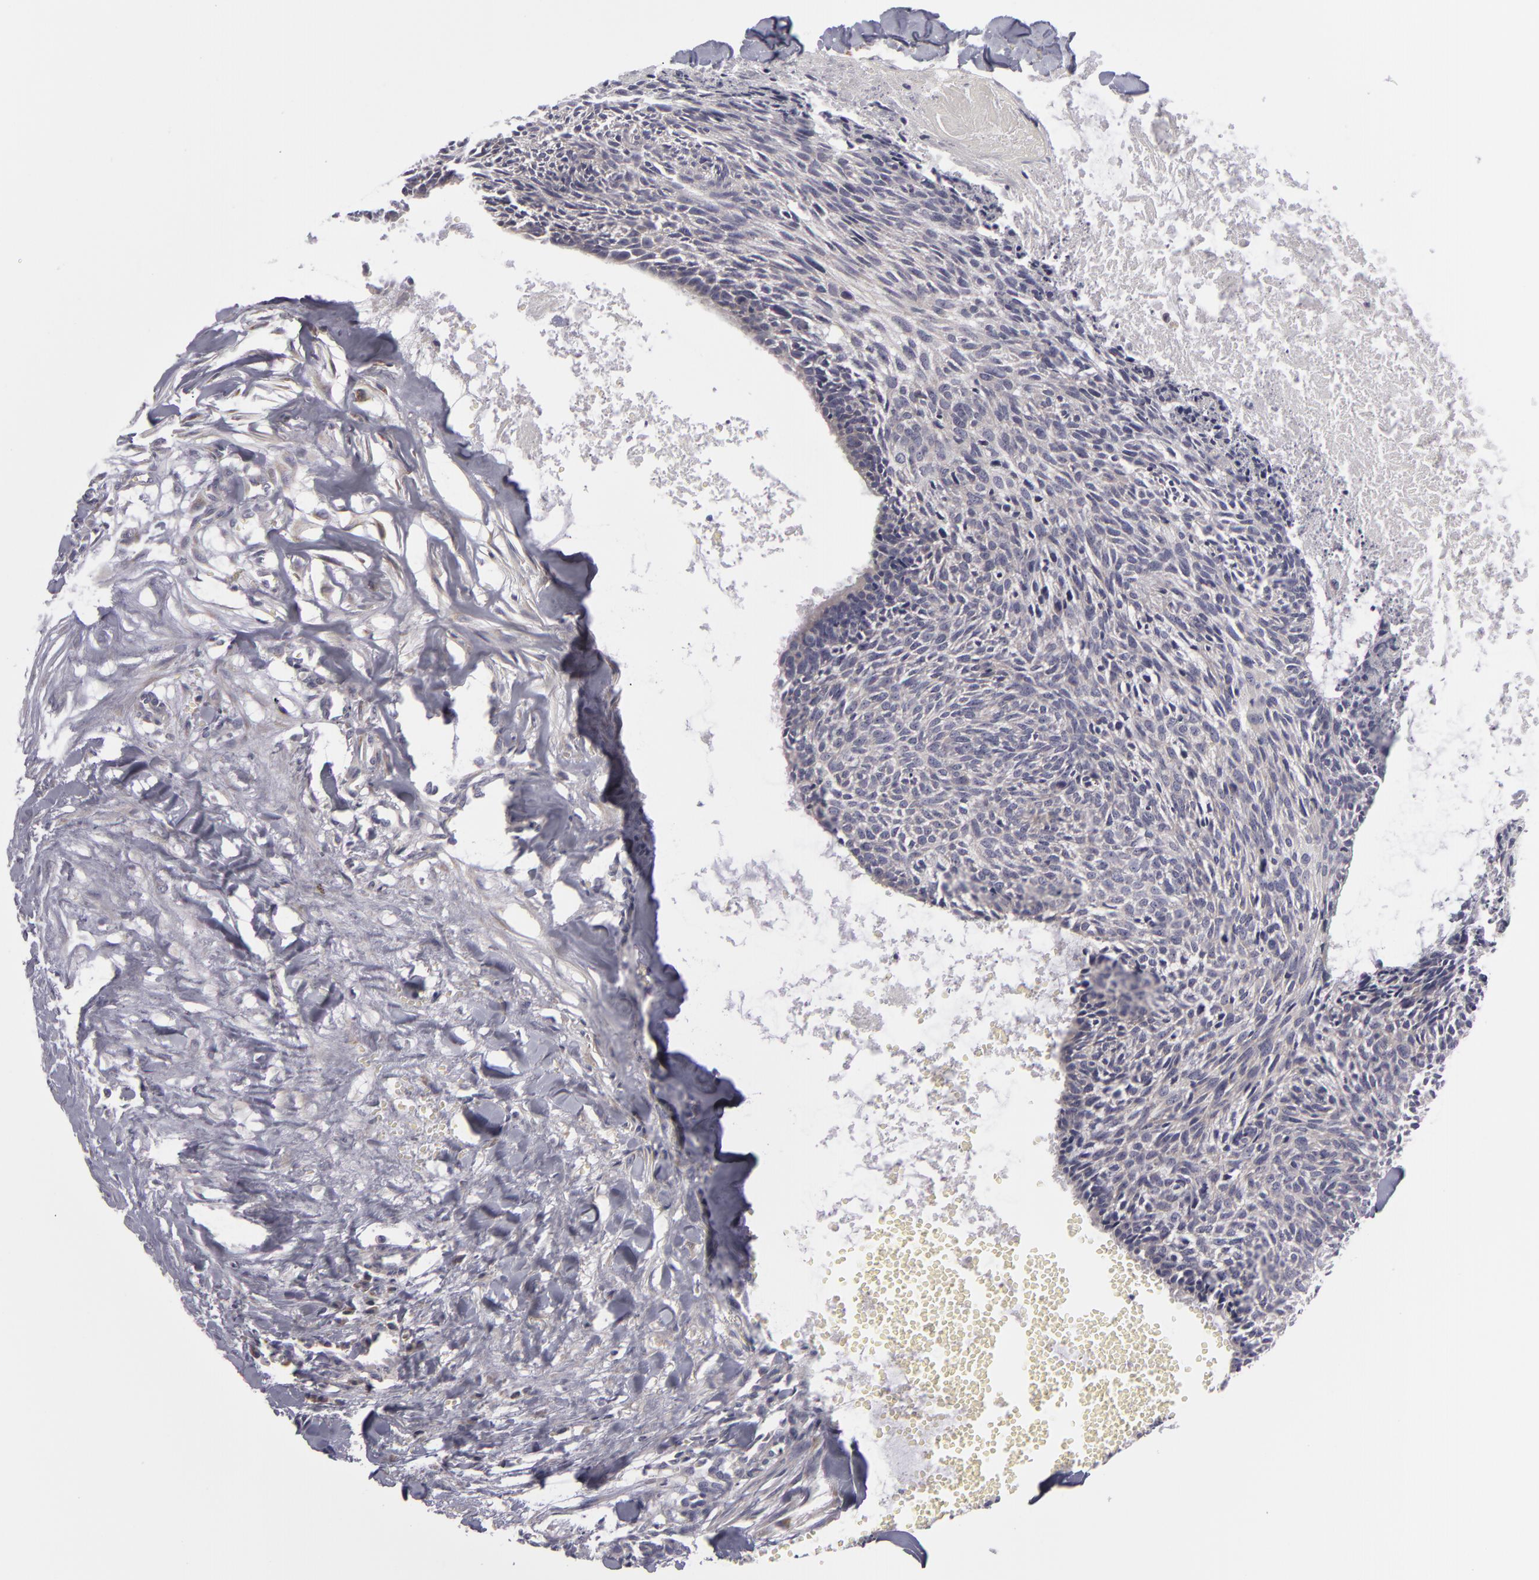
{"staining": {"intensity": "weak", "quantity": "<25%", "location": "cytoplasmic/membranous"}, "tissue": "head and neck cancer", "cell_type": "Tumor cells", "image_type": "cancer", "snomed": [{"axis": "morphology", "description": "Squamous cell carcinoma, NOS"}, {"axis": "topography", "description": "Salivary gland"}, {"axis": "topography", "description": "Head-Neck"}], "caption": "Squamous cell carcinoma (head and neck) was stained to show a protein in brown. There is no significant staining in tumor cells.", "gene": "ATP2B3", "patient": {"sex": "male", "age": 70}}